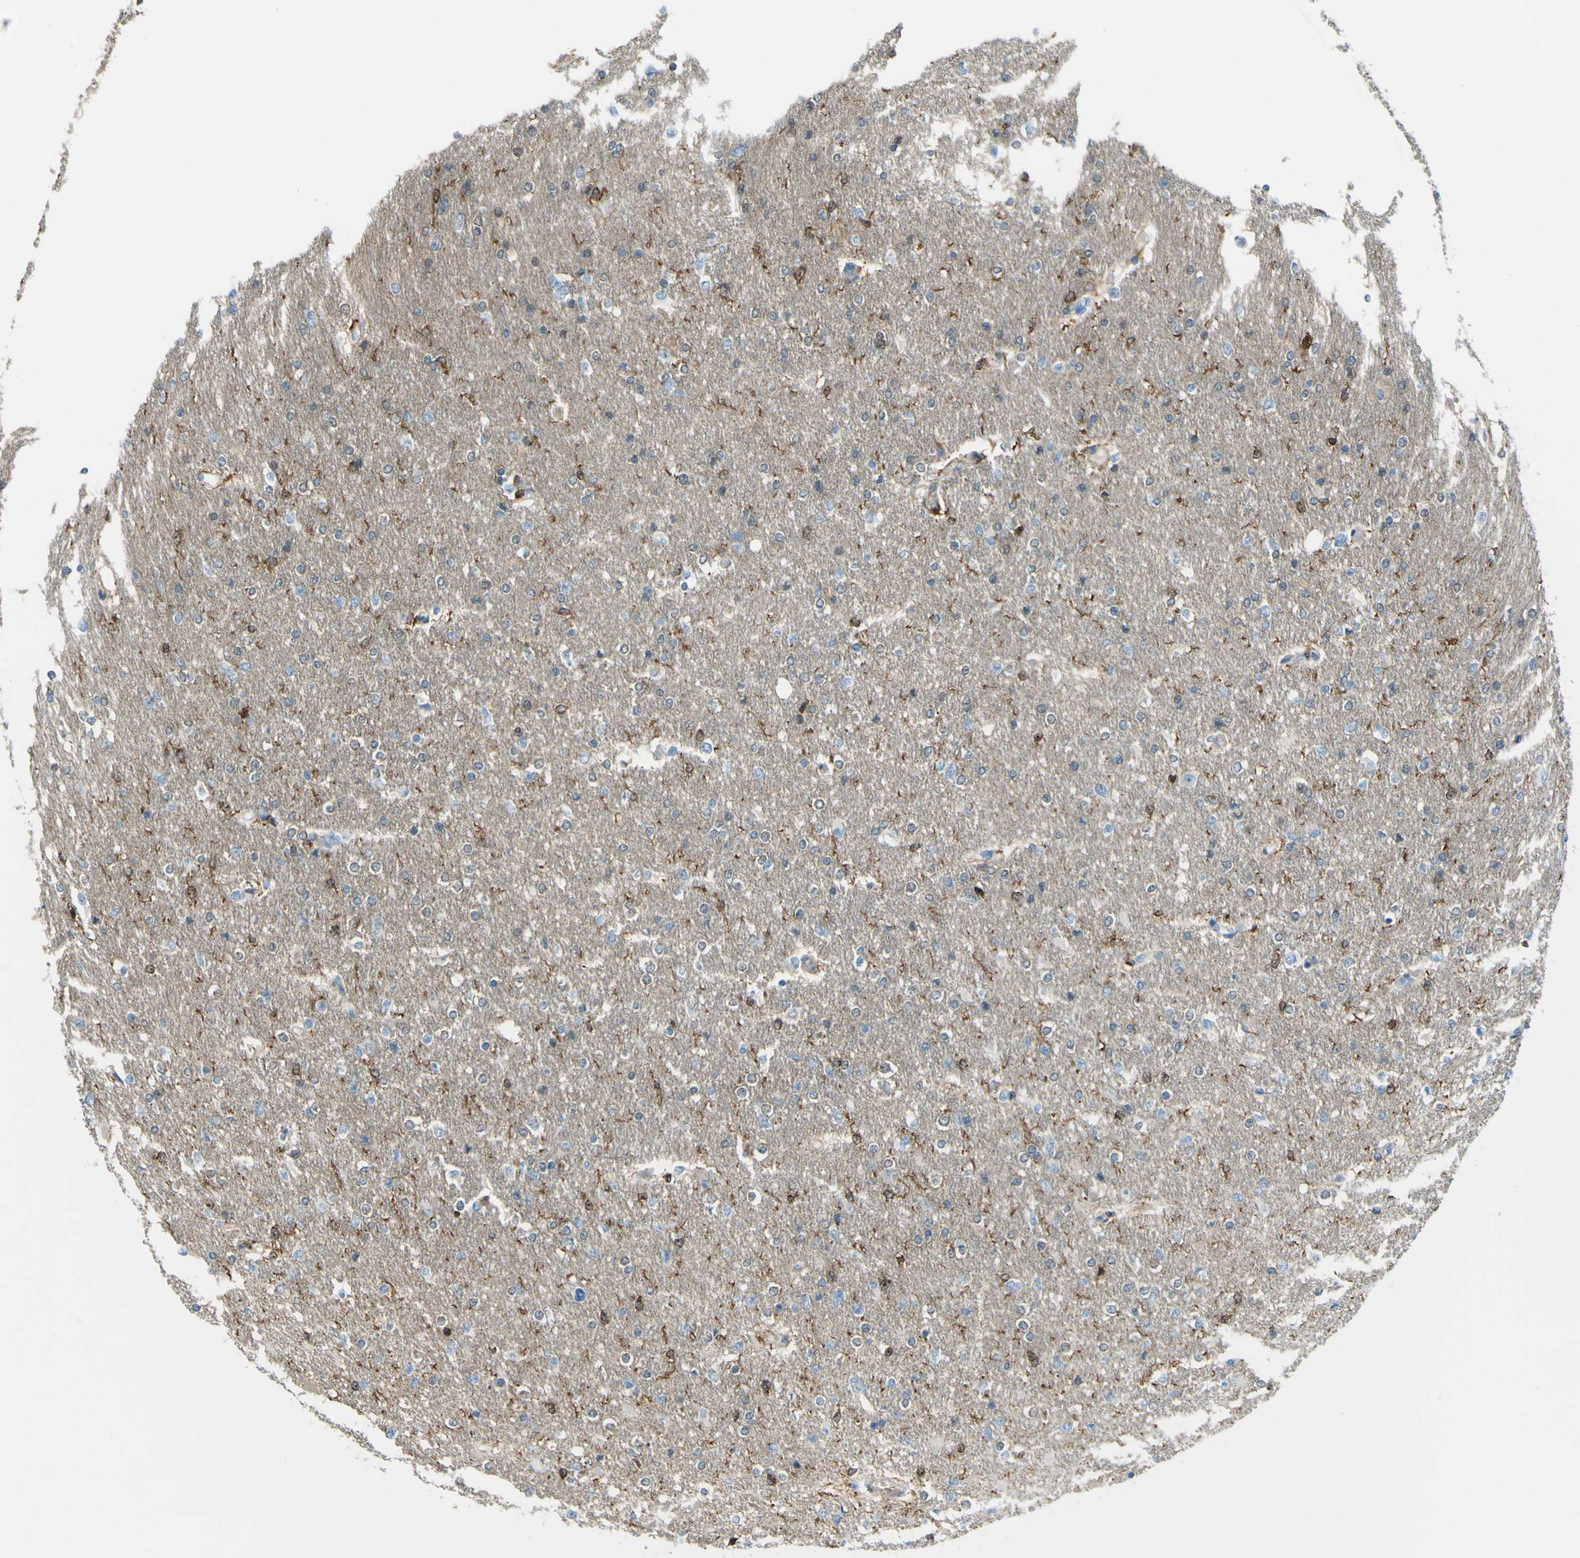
{"staining": {"intensity": "moderate", "quantity": "<25%", "location": "nuclear"}, "tissue": "glioma", "cell_type": "Tumor cells", "image_type": "cancer", "snomed": [{"axis": "morphology", "description": "Glioma, malignant, High grade"}, {"axis": "topography", "description": "Cerebral cortex"}], "caption": "Glioma stained with DAB immunohistochemistry (IHC) shows low levels of moderate nuclear positivity in about <25% of tumor cells. The protein of interest is shown in brown color, while the nuclei are stained blue.", "gene": "PCDHB5", "patient": {"sex": "female", "age": 36}}